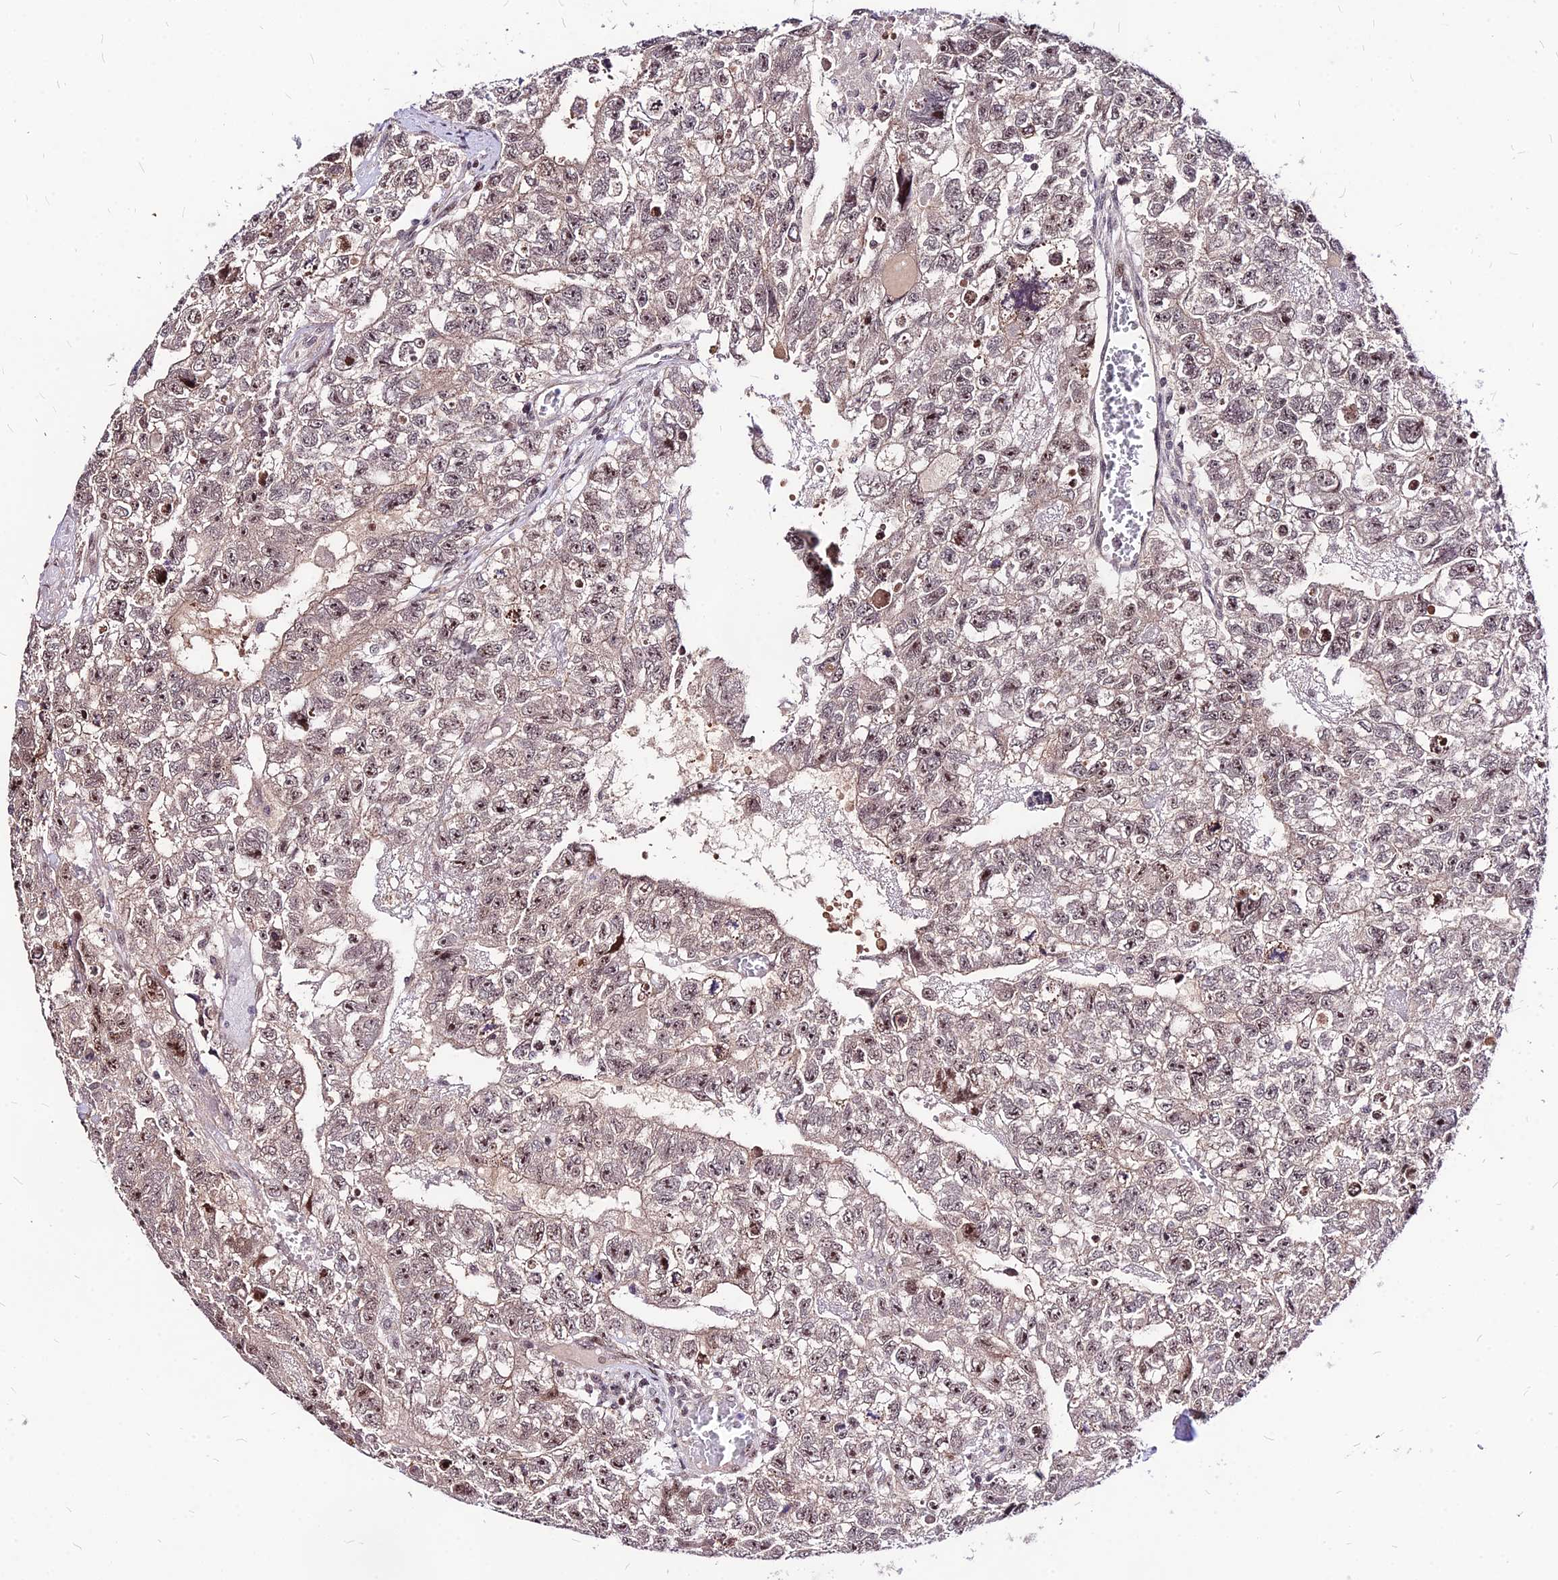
{"staining": {"intensity": "strong", "quantity": "25%-75%", "location": "nuclear"}, "tissue": "testis cancer", "cell_type": "Tumor cells", "image_type": "cancer", "snomed": [{"axis": "morphology", "description": "Carcinoma, Embryonal, NOS"}, {"axis": "topography", "description": "Testis"}], "caption": "Brown immunohistochemical staining in human testis embryonal carcinoma displays strong nuclear staining in approximately 25%-75% of tumor cells.", "gene": "DDX55", "patient": {"sex": "male", "age": 26}}